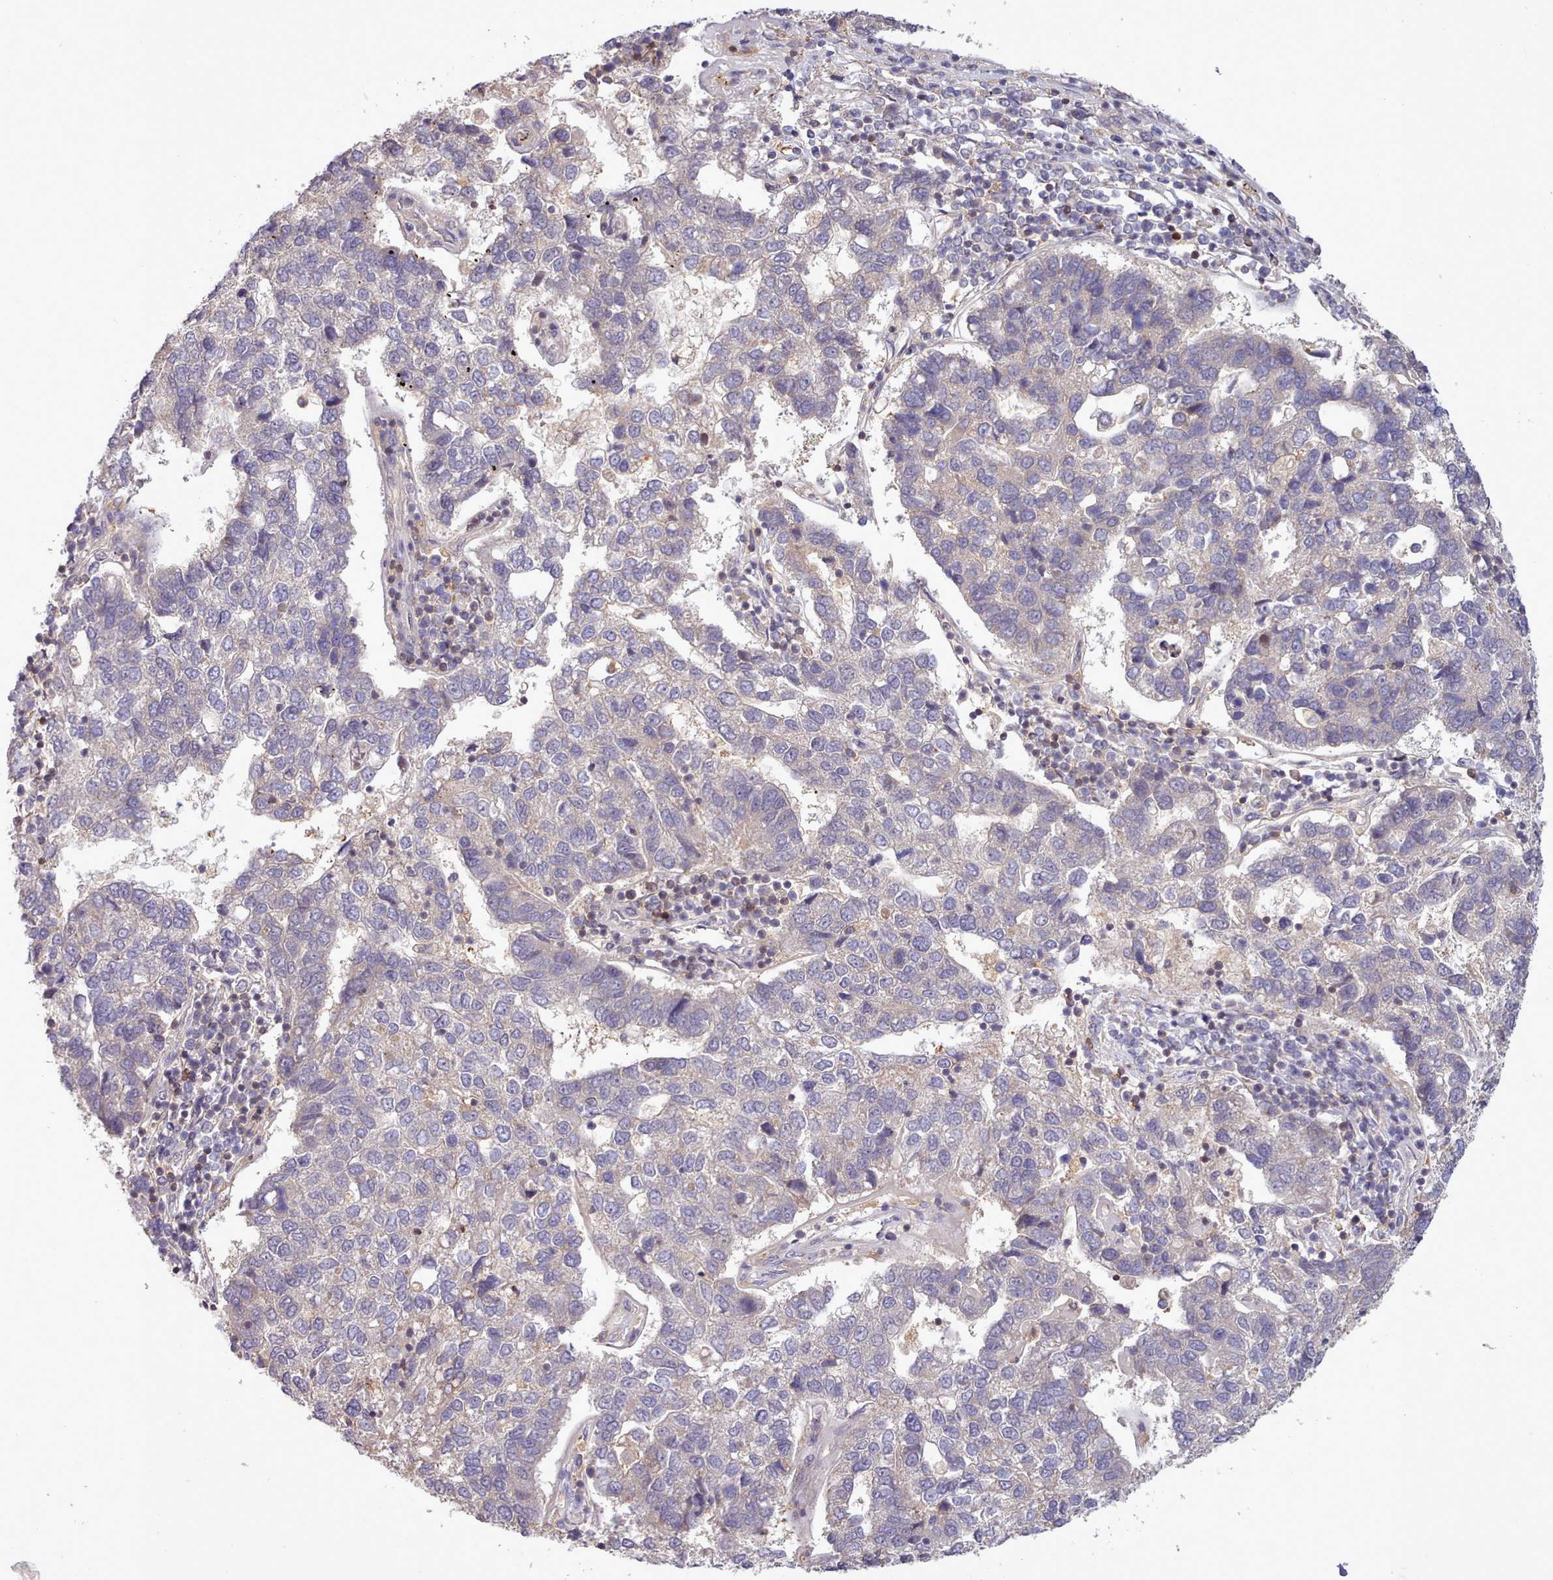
{"staining": {"intensity": "negative", "quantity": "none", "location": "none"}, "tissue": "pancreatic cancer", "cell_type": "Tumor cells", "image_type": "cancer", "snomed": [{"axis": "morphology", "description": "Adenocarcinoma, NOS"}, {"axis": "topography", "description": "Pancreas"}], "caption": "Protein analysis of pancreatic adenocarcinoma demonstrates no significant expression in tumor cells.", "gene": "ARL17A", "patient": {"sex": "female", "age": 61}}